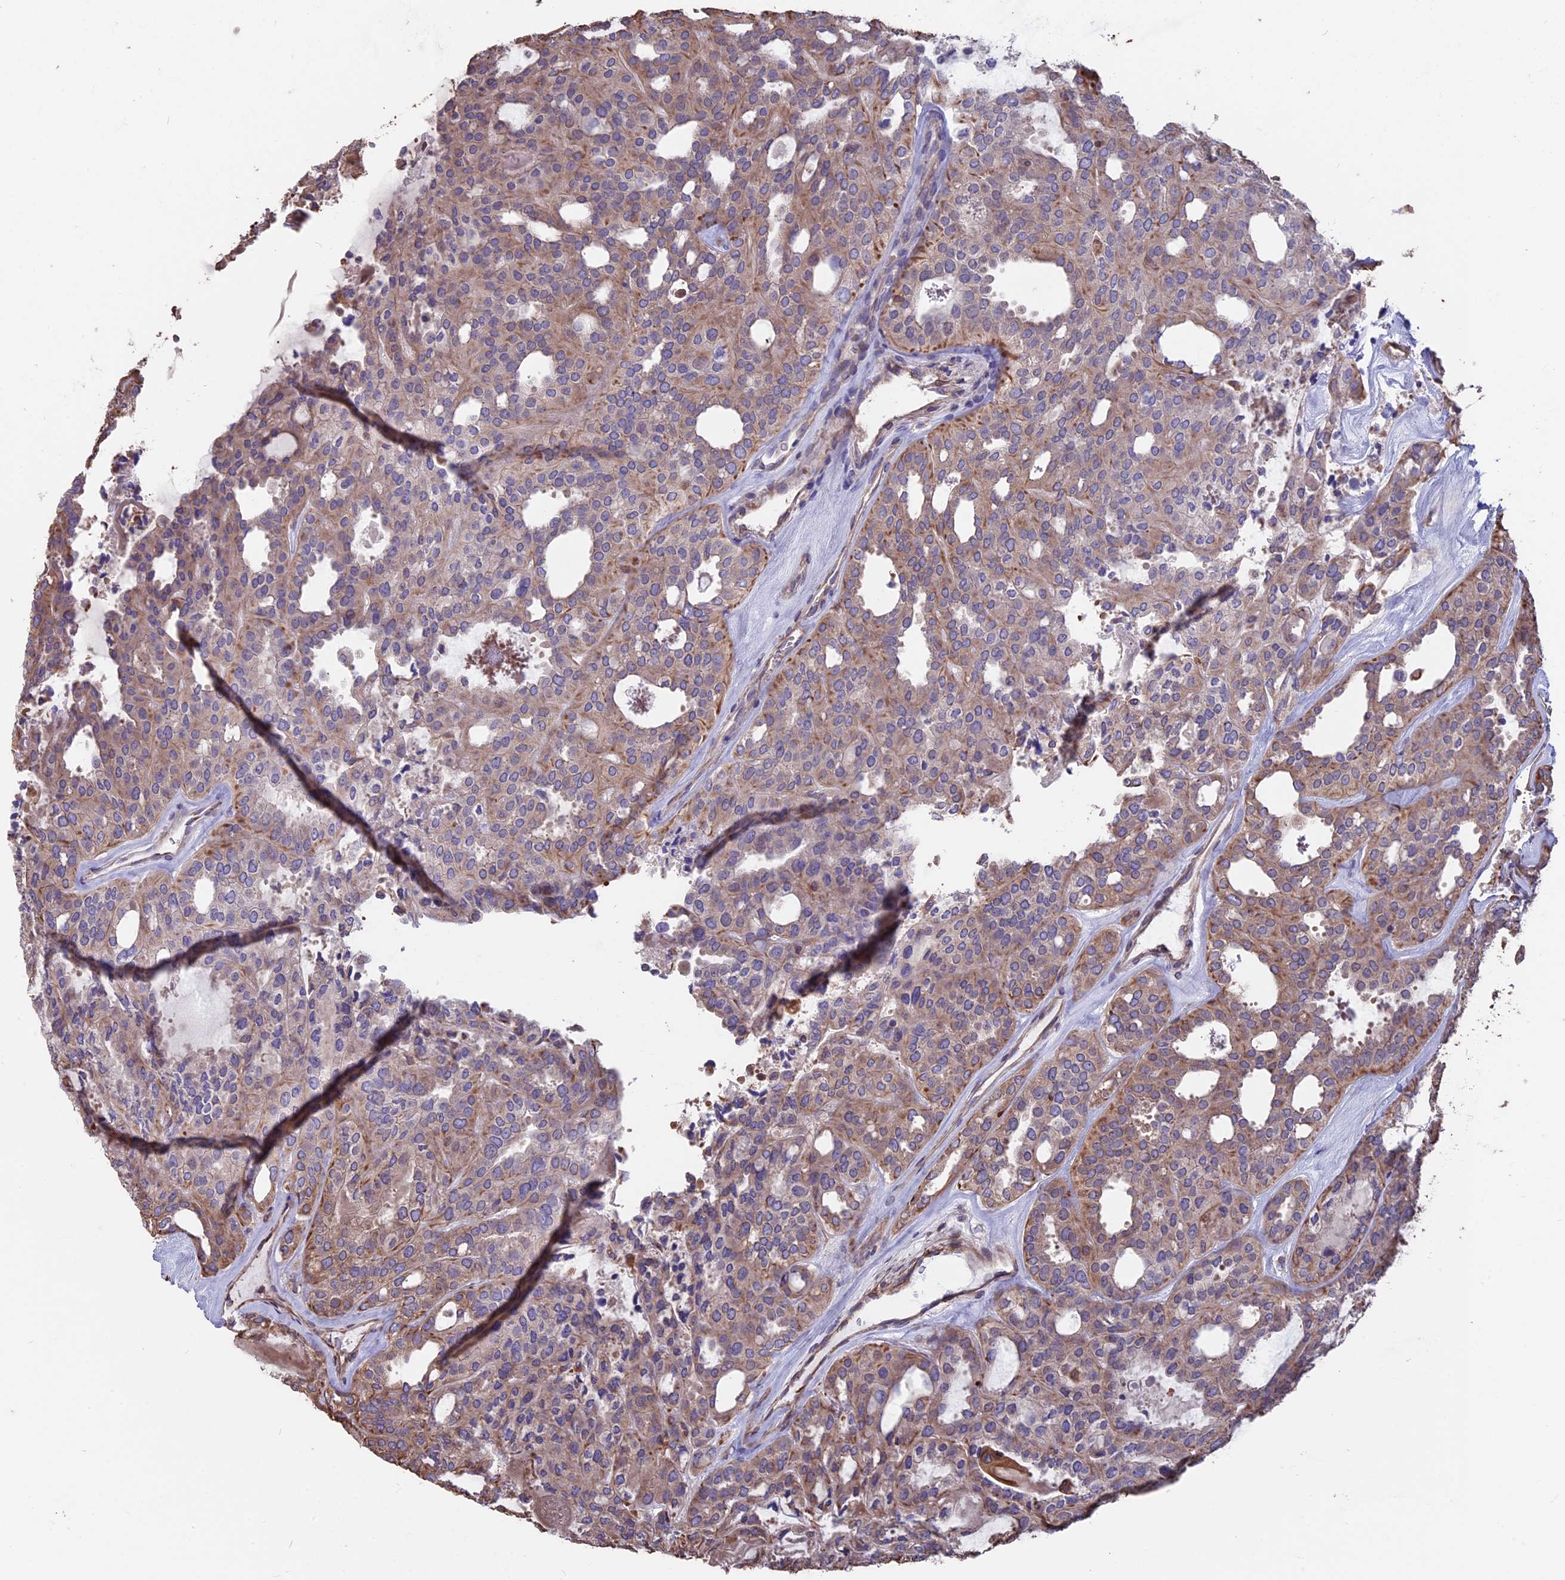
{"staining": {"intensity": "moderate", "quantity": ">75%", "location": "cytoplasmic/membranous"}, "tissue": "thyroid cancer", "cell_type": "Tumor cells", "image_type": "cancer", "snomed": [{"axis": "morphology", "description": "Follicular adenoma carcinoma, NOS"}, {"axis": "topography", "description": "Thyroid gland"}], "caption": "An immunohistochemistry (IHC) micrograph of neoplastic tissue is shown. Protein staining in brown shows moderate cytoplasmic/membranous positivity in thyroid follicular adenoma carcinoma within tumor cells. Nuclei are stained in blue.", "gene": "SEH1L", "patient": {"sex": "male", "age": 75}}